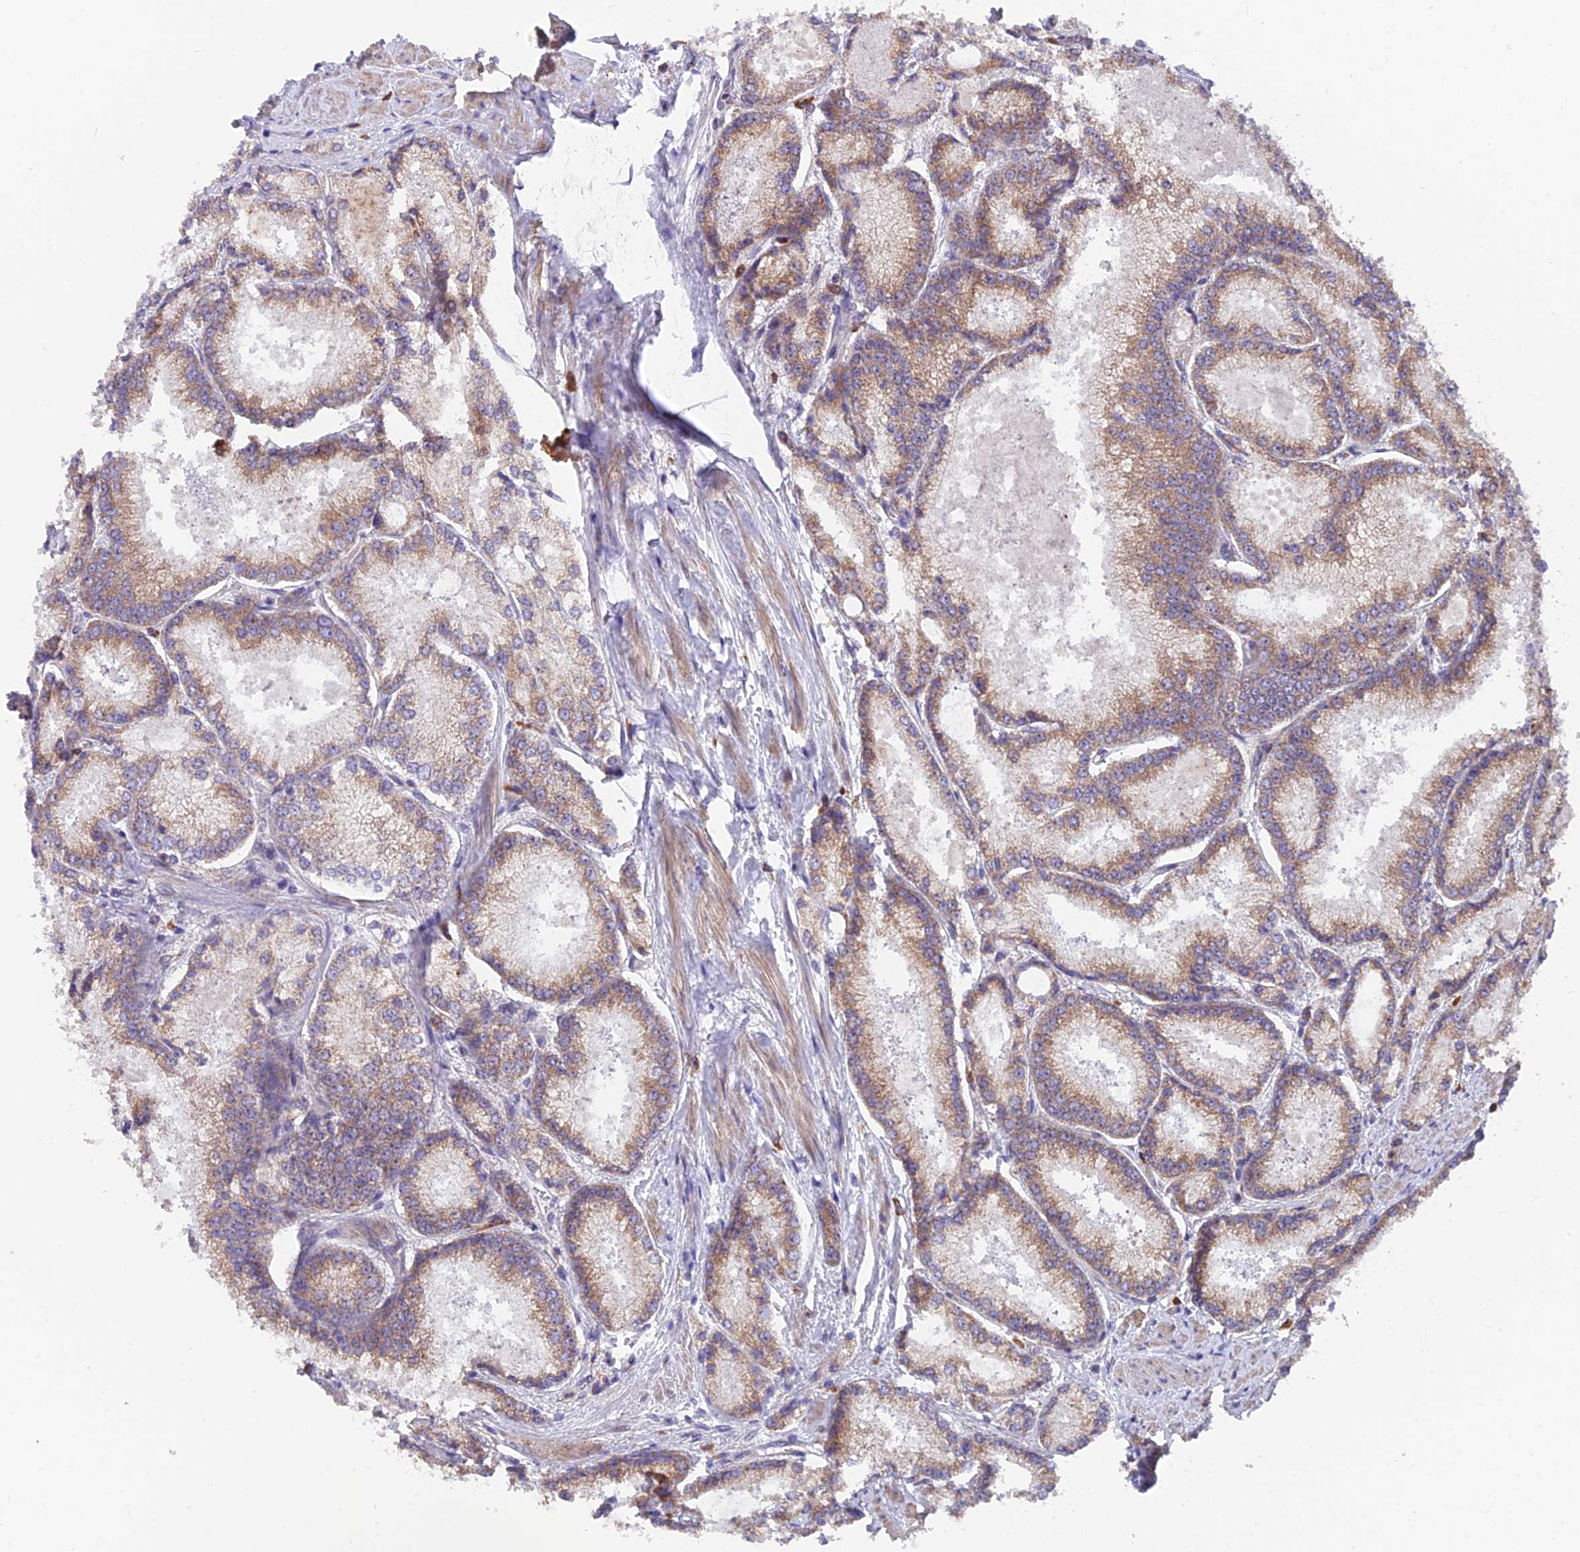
{"staining": {"intensity": "weak", "quantity": "25%-75%", "location": "cytoplasmic/membranous"}, "tissue": "prostate cancer", "cell_type": "Tumor cells", "image_type": "cancer", "snomed": [{"axis": "morphology", "description": "Adenocarcinoma, Low grade"}, {"axis": "topography", "description": "Prostate"}], "caption": "A high-resolution photomicrograph shows immunohistochemistry staining of adenocarcinoma (low-grade) (prostate), which shows weak cytoplasmic/membranous expression in approximately 25%-75% of tumor cells.", "gene": "TBC1D20", "patient": {"sex": "male", "age": 74}}